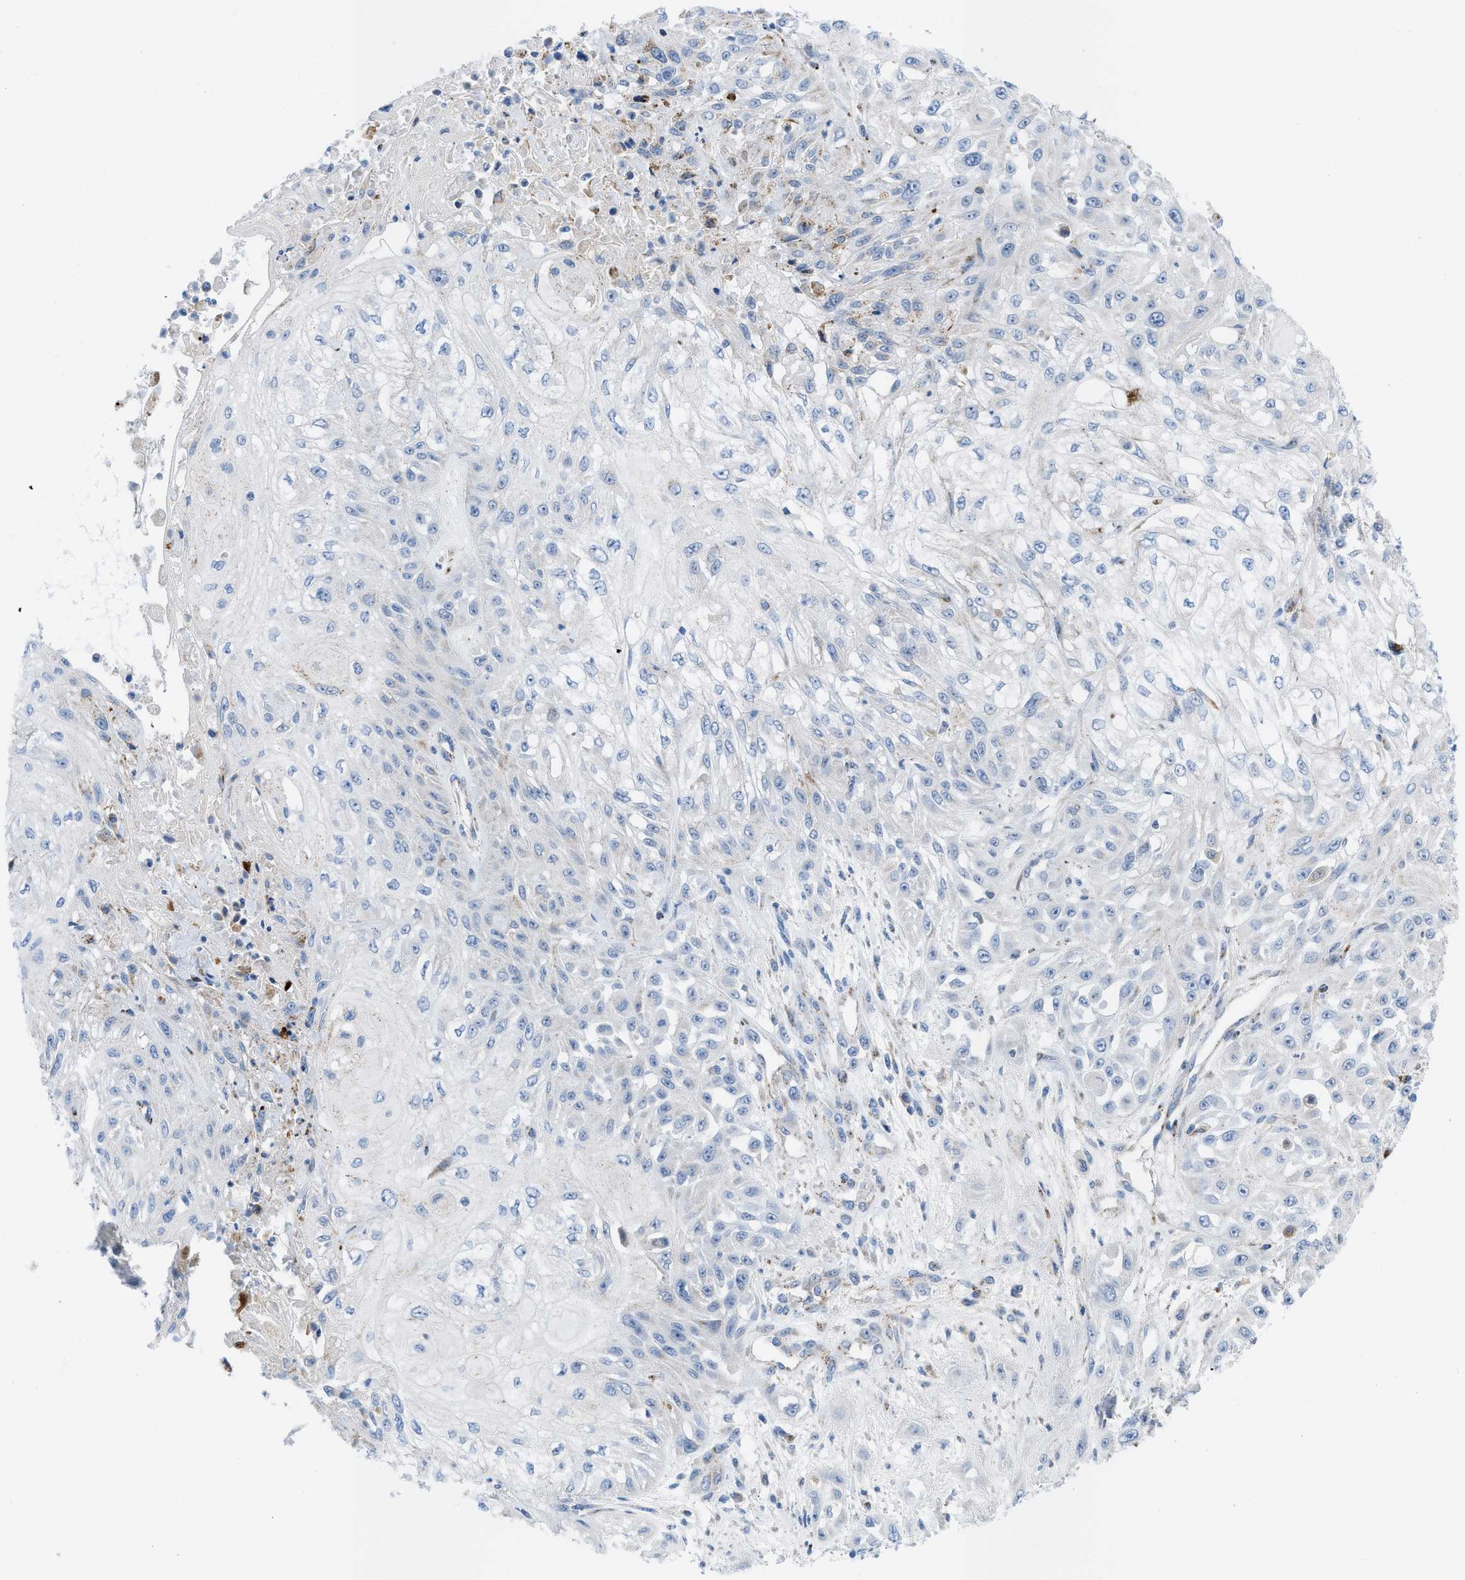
{"staining": {"intensity": "negative", "quantity": "none", "location": "none"}, "tissue": "skin cancer", "cell_type": "Tumor cells", "image_type": "cancer", "snomed": [{"axis": "morphology", "description": "Squamous cell carcinoma, NOS"}, {"axis": "morphology", "description": "Squamous cell carcinoma, metastatic, NOS"}, {"axis": "topography", "description": "Skin"}, {"axis": "topography", "description": "Lymph node"}], "caption": "Immunohistochemical staining of skin metastatic squamous cell carcinoma shows no significant expression in tumor cells. Nuclei are stained in blue.", "gene": "RBBP9", "patient": {"sex": "male", "age": 75}}